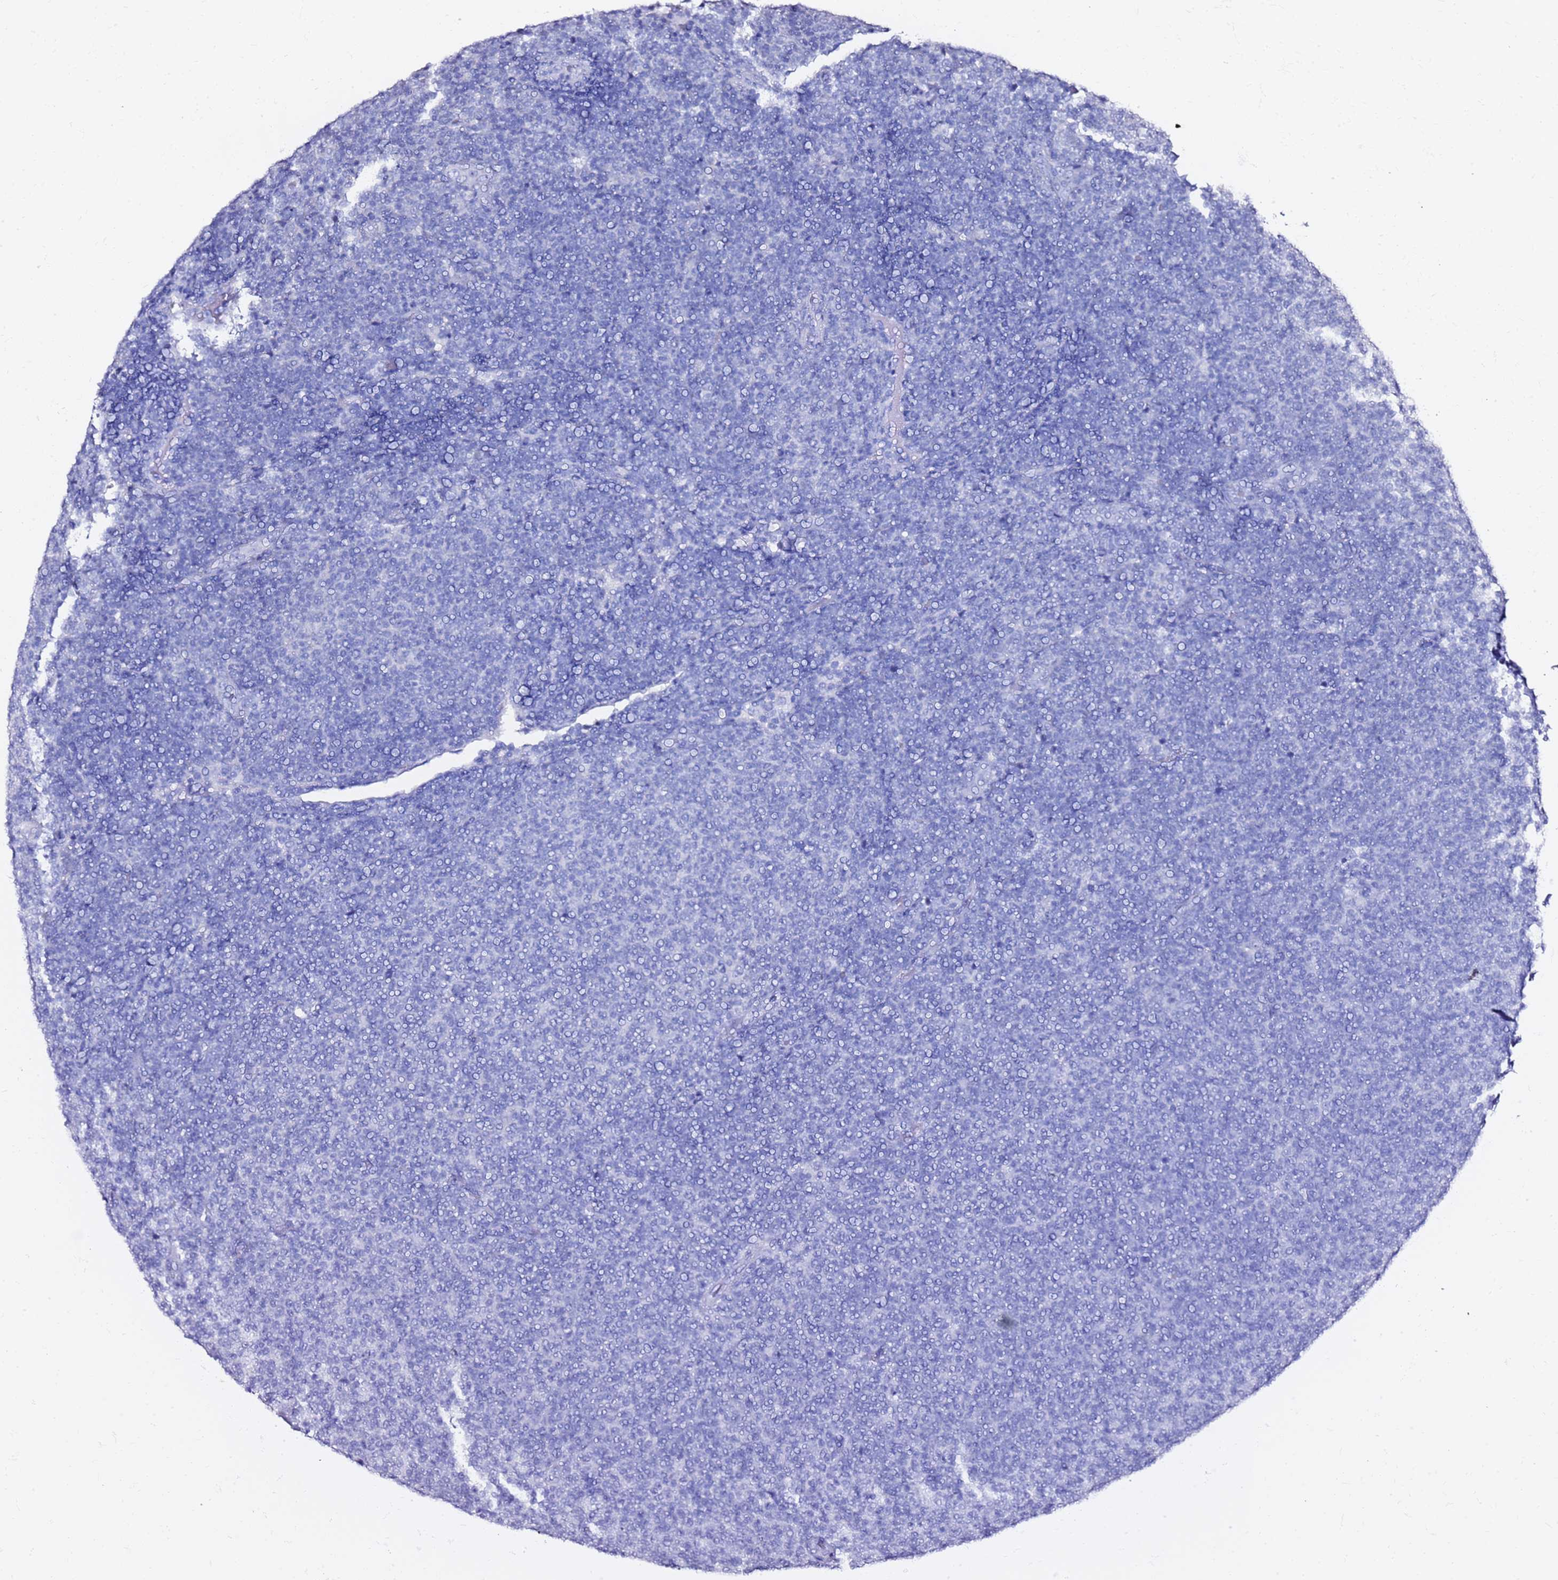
{"staining": {"intensity": "negative", "quantity": "none", "location": "none"}, "tissue": "lymphoma", "cell_type": "Tumor cells", "image_type": "cancer", "snomed": [{"axis": "morphology", "description": "Malignant lymphoma, non-Hodgkin's type, Low grade"}, {"axis": "topography", "description": "Lymph node"}], "caption": "Tumor cells are negative for protein expression in human low-grade malignant lymphoma, non-Hodgkin's type.", "gene": "TPST1", "patient": {"sex": "male", "age": 66}}